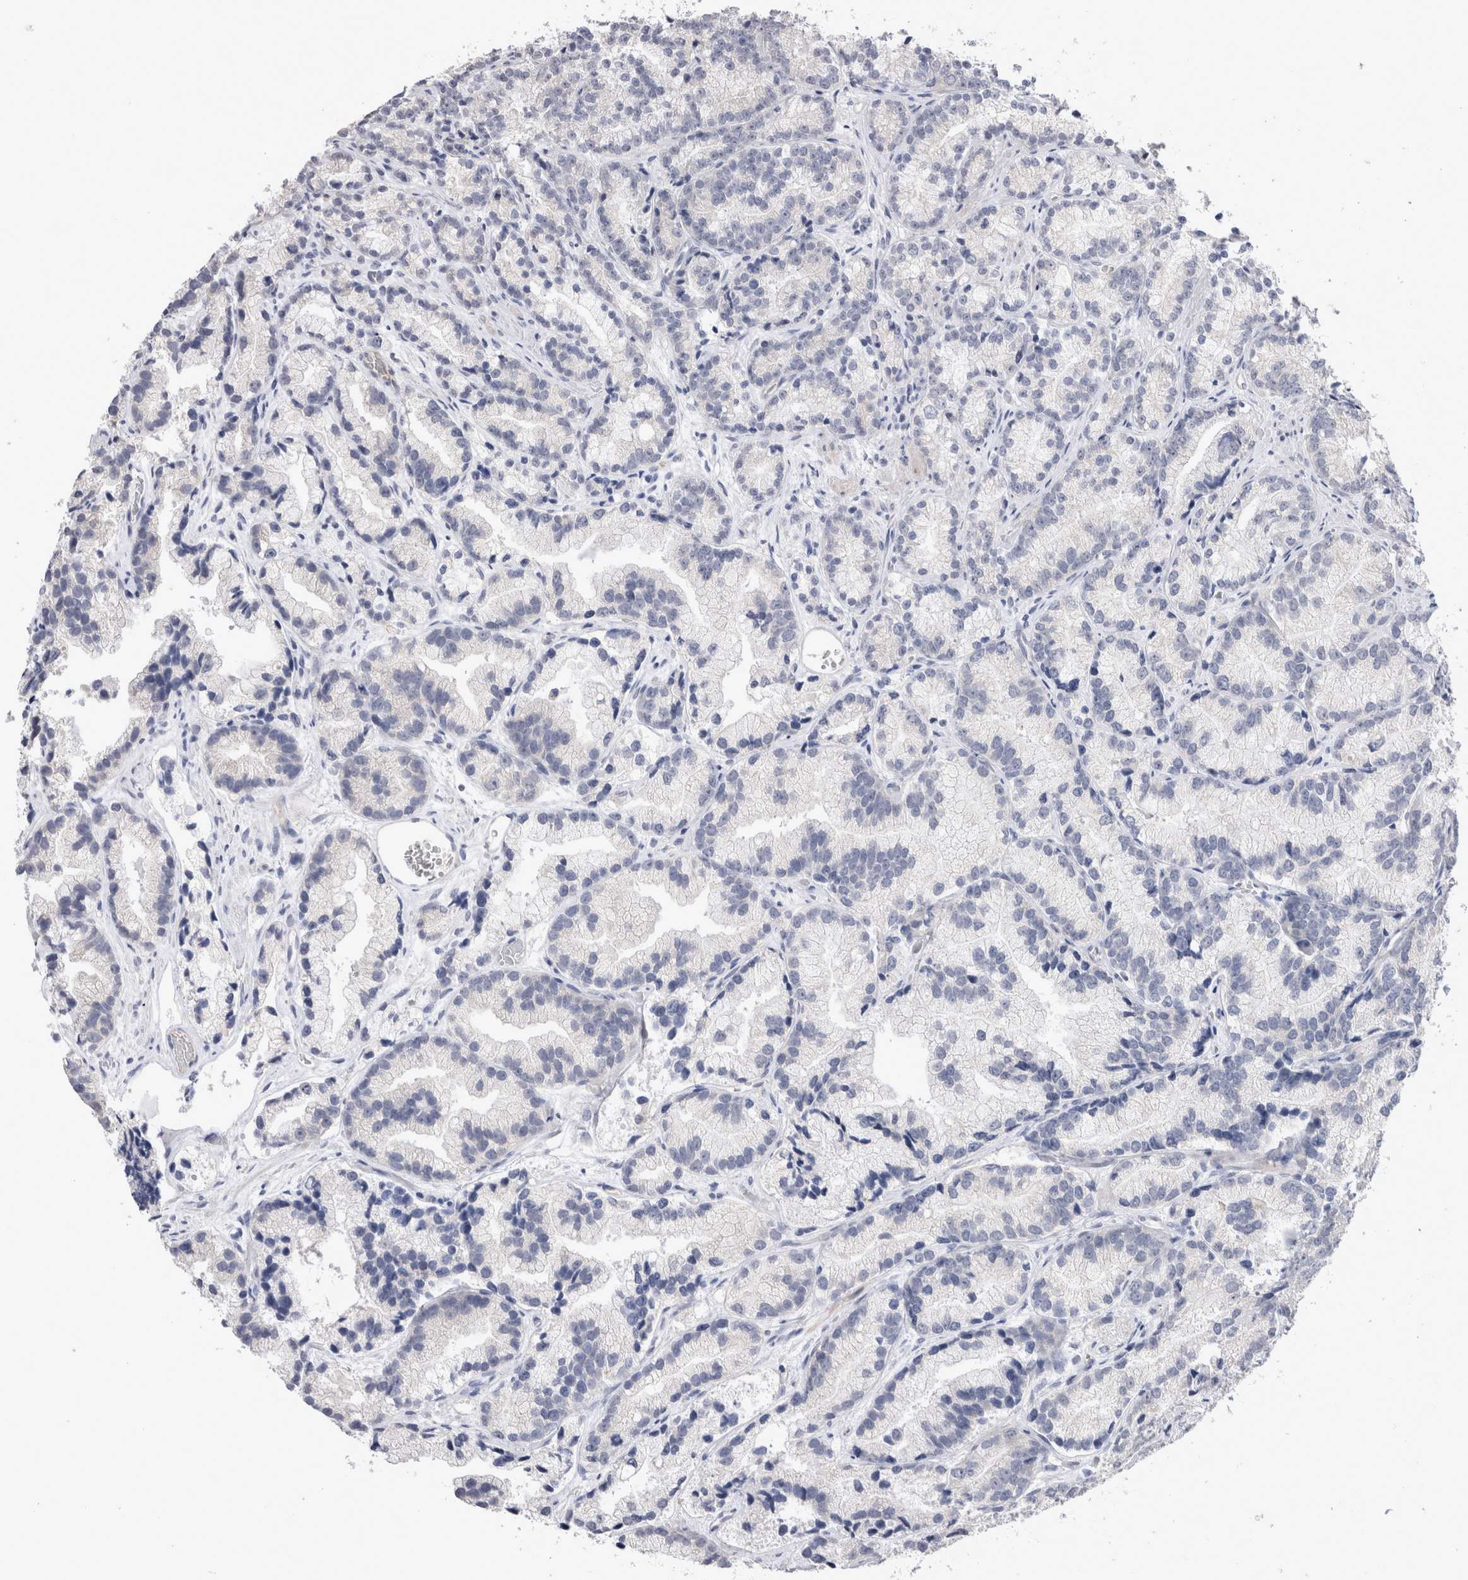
{"staining": {"intensity": "negative", "quantity": "none", "location": "none"}, "tissue": "prostate cancer", "cell_type": "Tumor cells", "image_type": "cancer", "snomed": [{"axis": "morphology", "description": "Adenocarcinoma, Low grade"}, {"axis": "topography", "description": "Prostate"}], "caption": "Tumor cells are negative for brown protein staining in prostate cancer (adenocarcinoma (low-grade)).", "gene": "CRYBG1", "patient": {"sex": "male", "age": 89}}